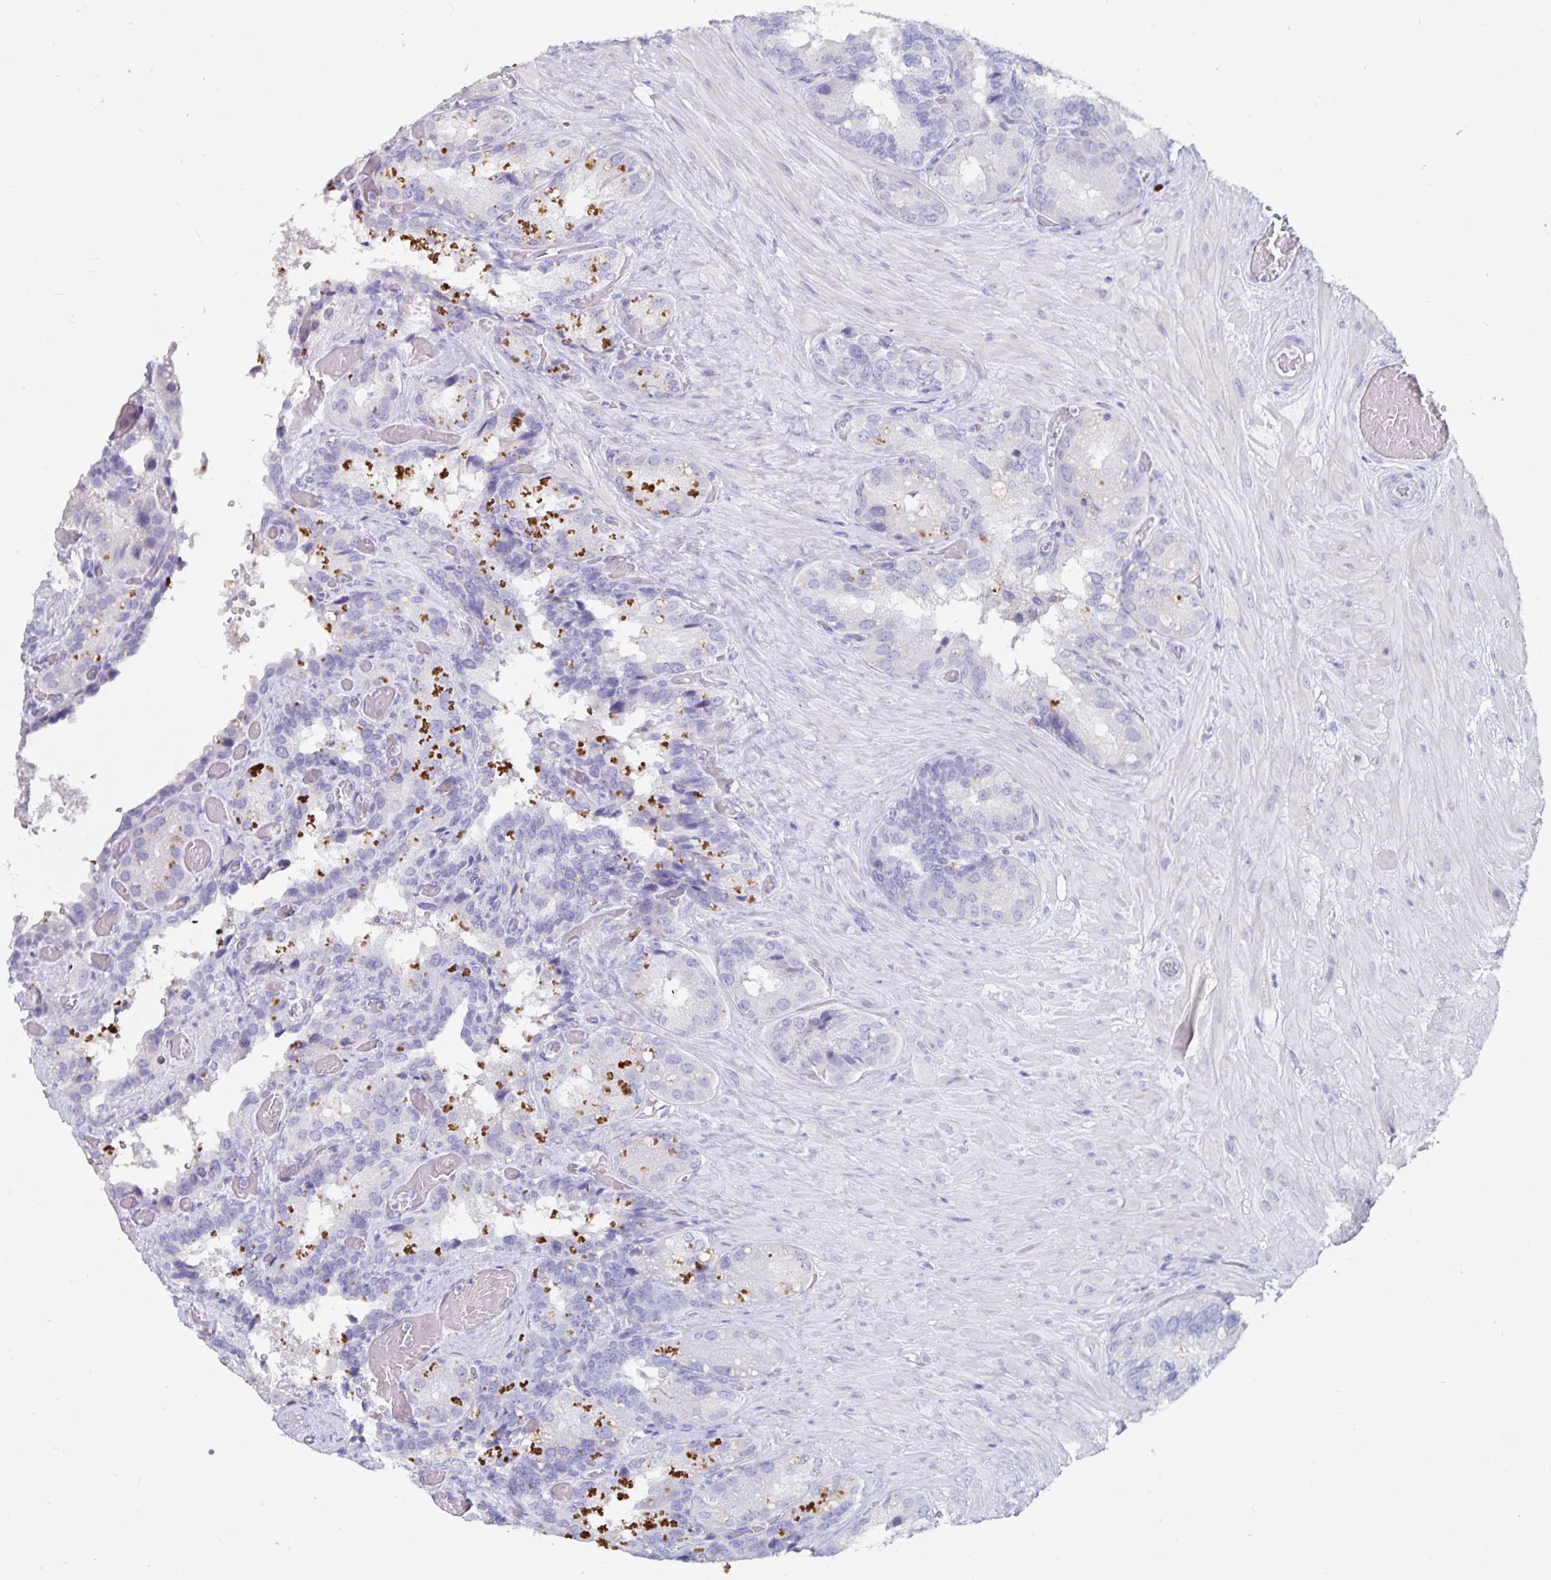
{"staining": {"intensity": "negative", "quantity": "none", "location": "none"}, "tissue": "seminal vesicle", "cell_type": "Glandular cells", "image_type": "normal", "snomed": [{"axis": "morphology", "description": "Normal tissue, NOS"}, {"axis": "topography", "description": "Seminal veicle"}], "caption": "High magnification brightfield microscopy of normal seminal vesicle stained with DAB (brown) and counterstained with hematoxylin (blue): glandular cells show no significant staining.", "gene": "CFAP69", "patient": {"sex": "male", "age": 60}}